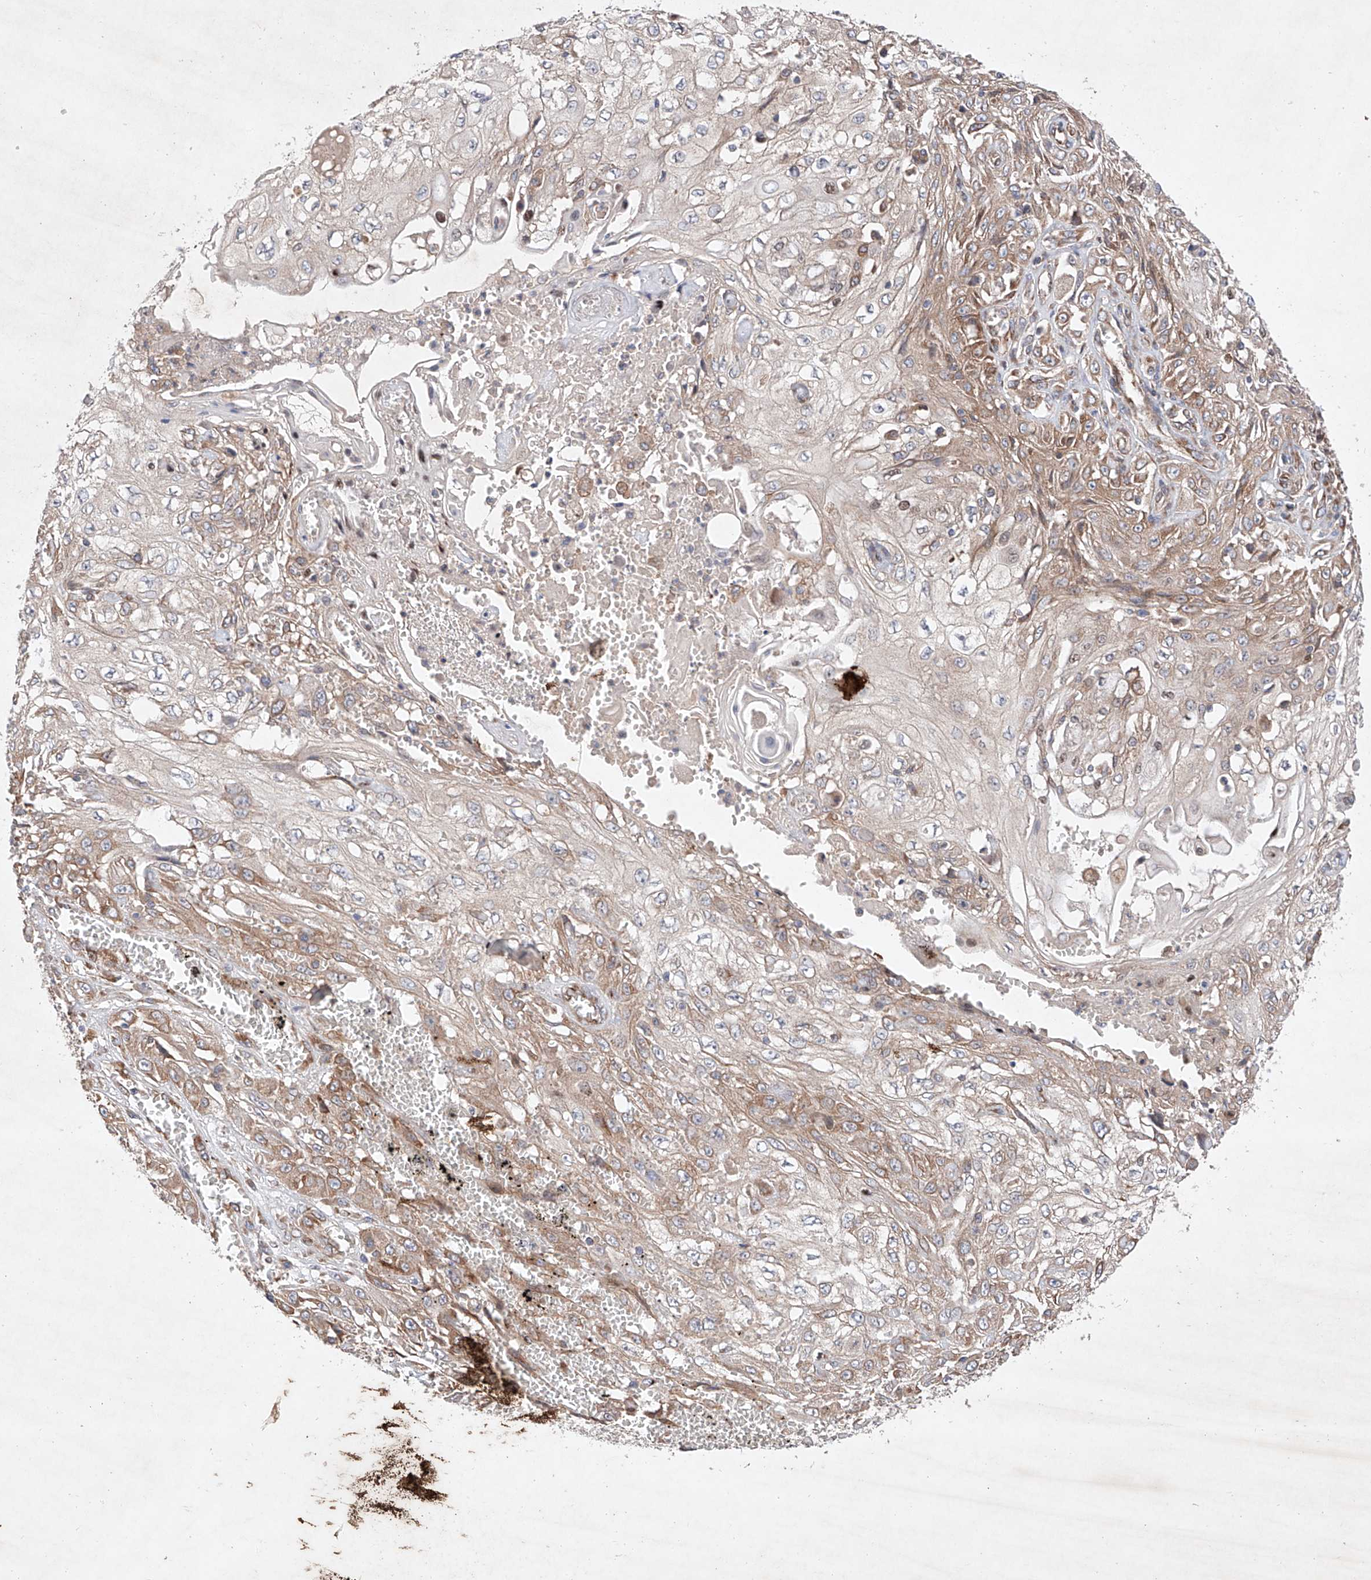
{"staining": {"intensity": "weak", "quantity": ">75%", "location": "cytoplasmic/membranous"}, "tissue": "skin cancer", "cell_type": "Tumor cells", "image_type": "cancer", "snomed": [{"axis": "morphology", "description": "Squamous cell carcinoma, NOS"}, {"axis": "morphology", "description": "Squamous cell carcinoma, metastatic, NOS"}, {"axis": "topography", "description": "Skin"}, {"axis": "topography", "description": "Lymph node"}], "caption": "About >75% of tumor cells in human skin metastatic squamous cell carcinoma demonstrate weak cytoplasmic/membranous protein expression as visualized by brown immunohistochemical staining.", "gene": "FASTK", "patient": {"sex": "male", "age": 75}}